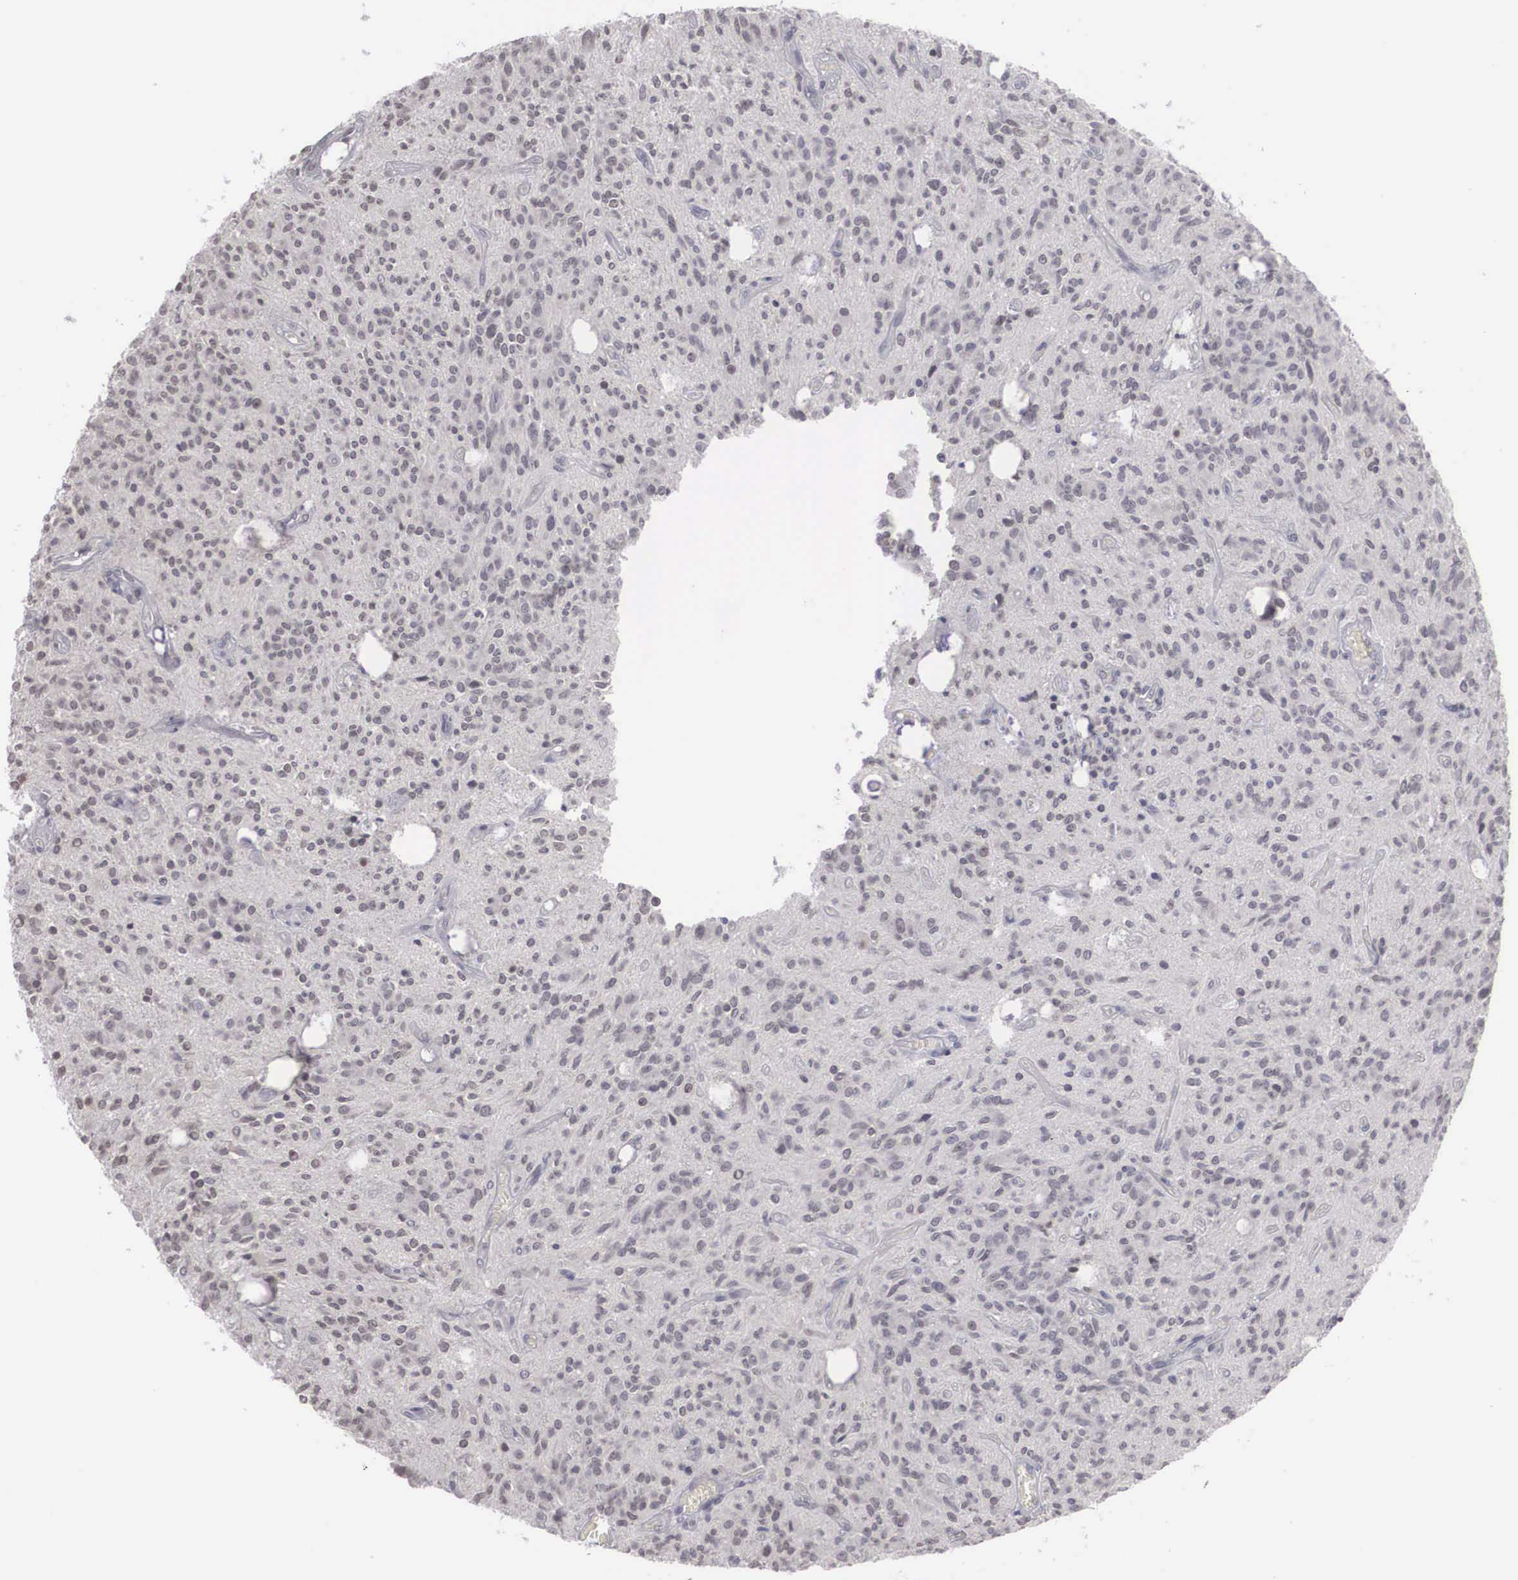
{"staining": {"intensity": "negative", "quantity": "none", "location": "none"}, "tissue": "glioma", "cell_type": "Tumor cells", "image_type": "cancer", "snomed": [{"axis": "morphology", "description": "Glioma, malignant, Low grade"}, {"axis": "topography", "description": "Brain"}], "caption": "Immunohistochemical staining of human low-grade glioma (malignant) demonstrates no significant positivity in tumor cells.", "gene": "WDR89", "patient": {"sex": "female", "age": 15}}